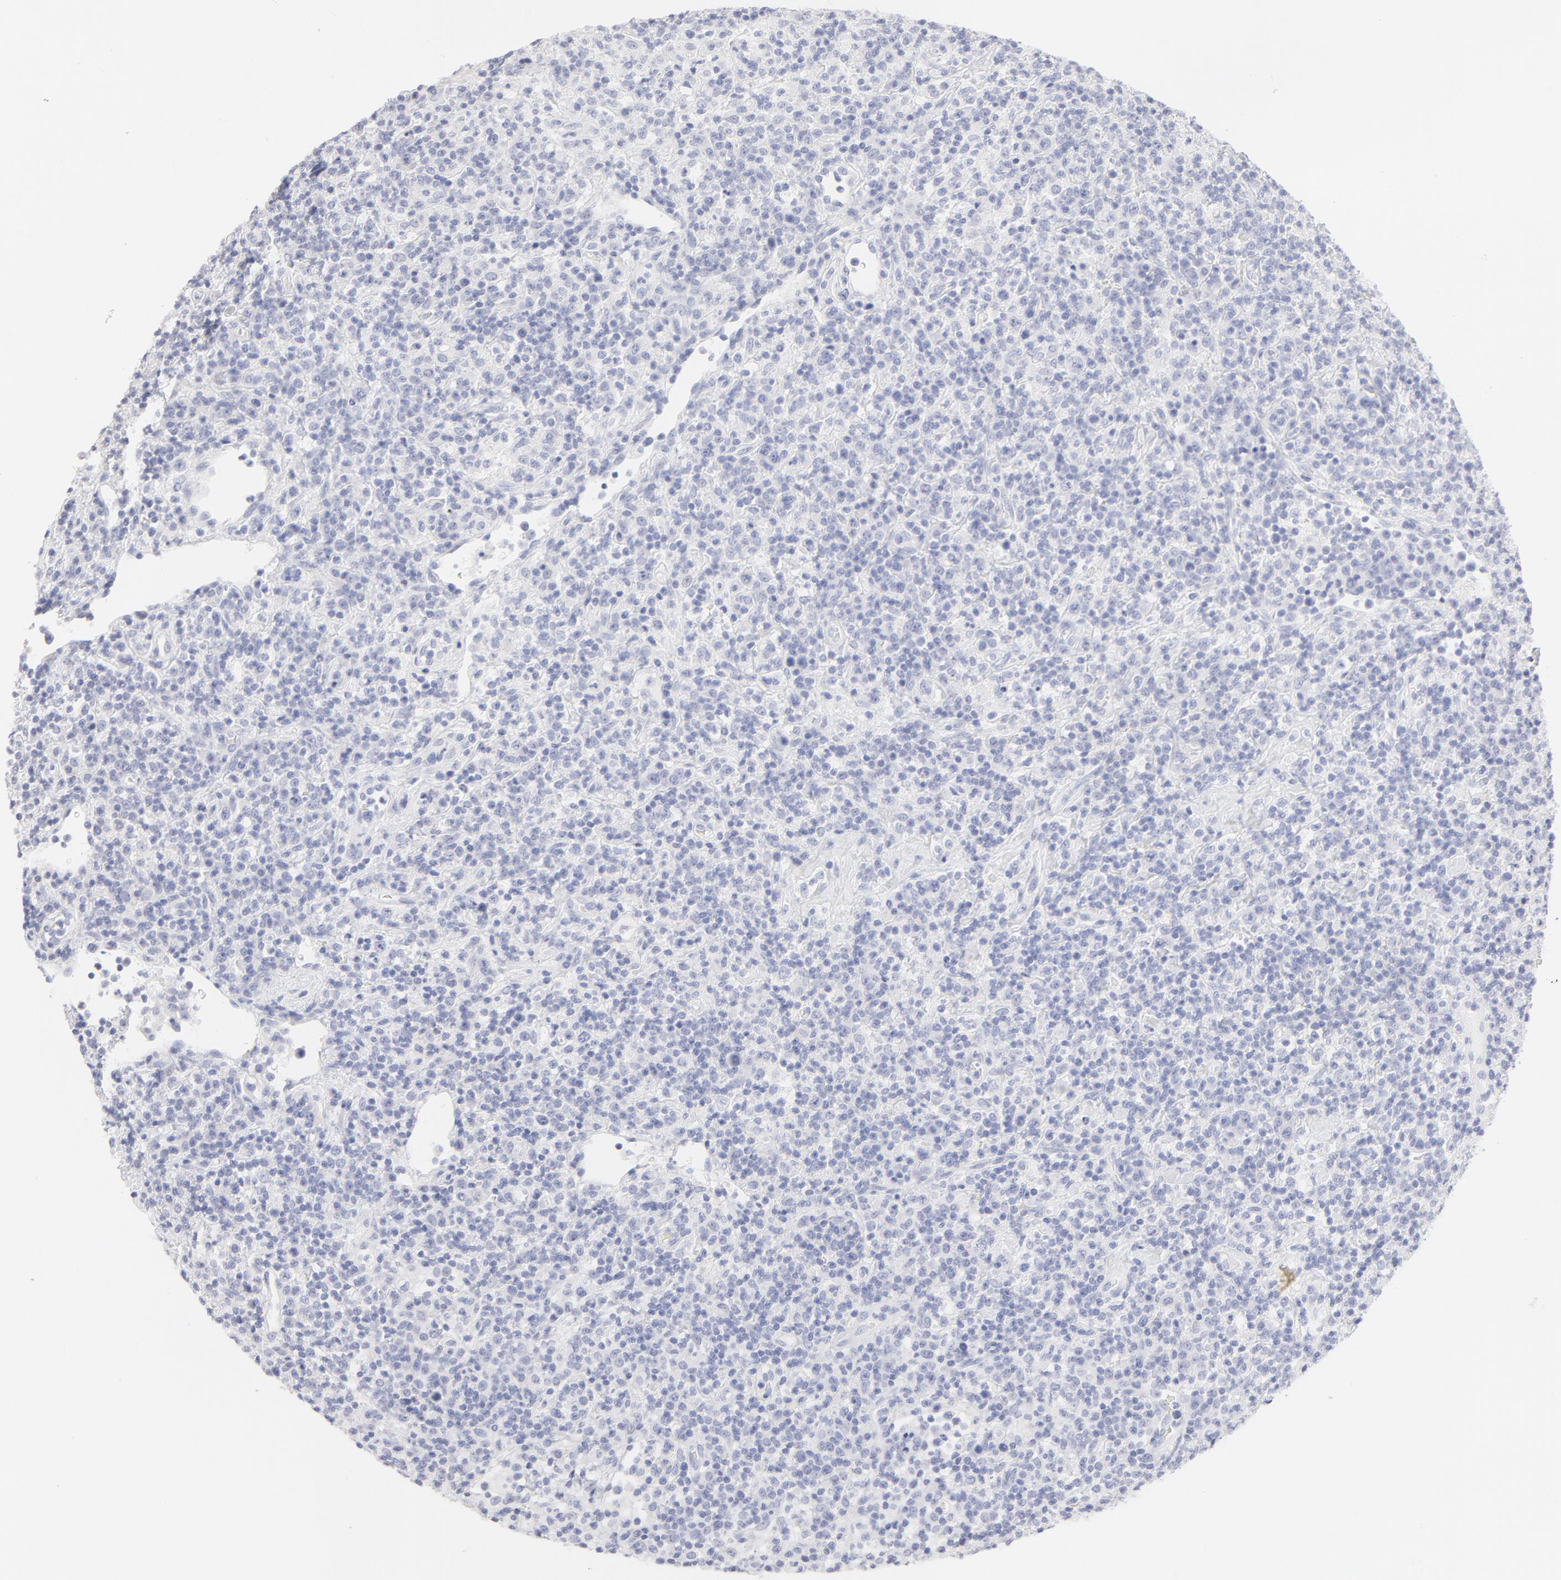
{"staining": {"intensity": "negative", "quantity": "none", "location": "none"}, "tissue": "lymphoma", "cell_type": "Tumor cells", "image_type": "cancer", "snomed": [{"axis": "morphology", "description": "Hodgkin's disease, NOS"}, {"axis": "topography", "description": "Lymph node"}], "caption": "Immunohistochemistry of lymphoma displays no positivity in tumor cells.", "gene": "ELF3", "patient": {"sex": "male", "age": 65}}